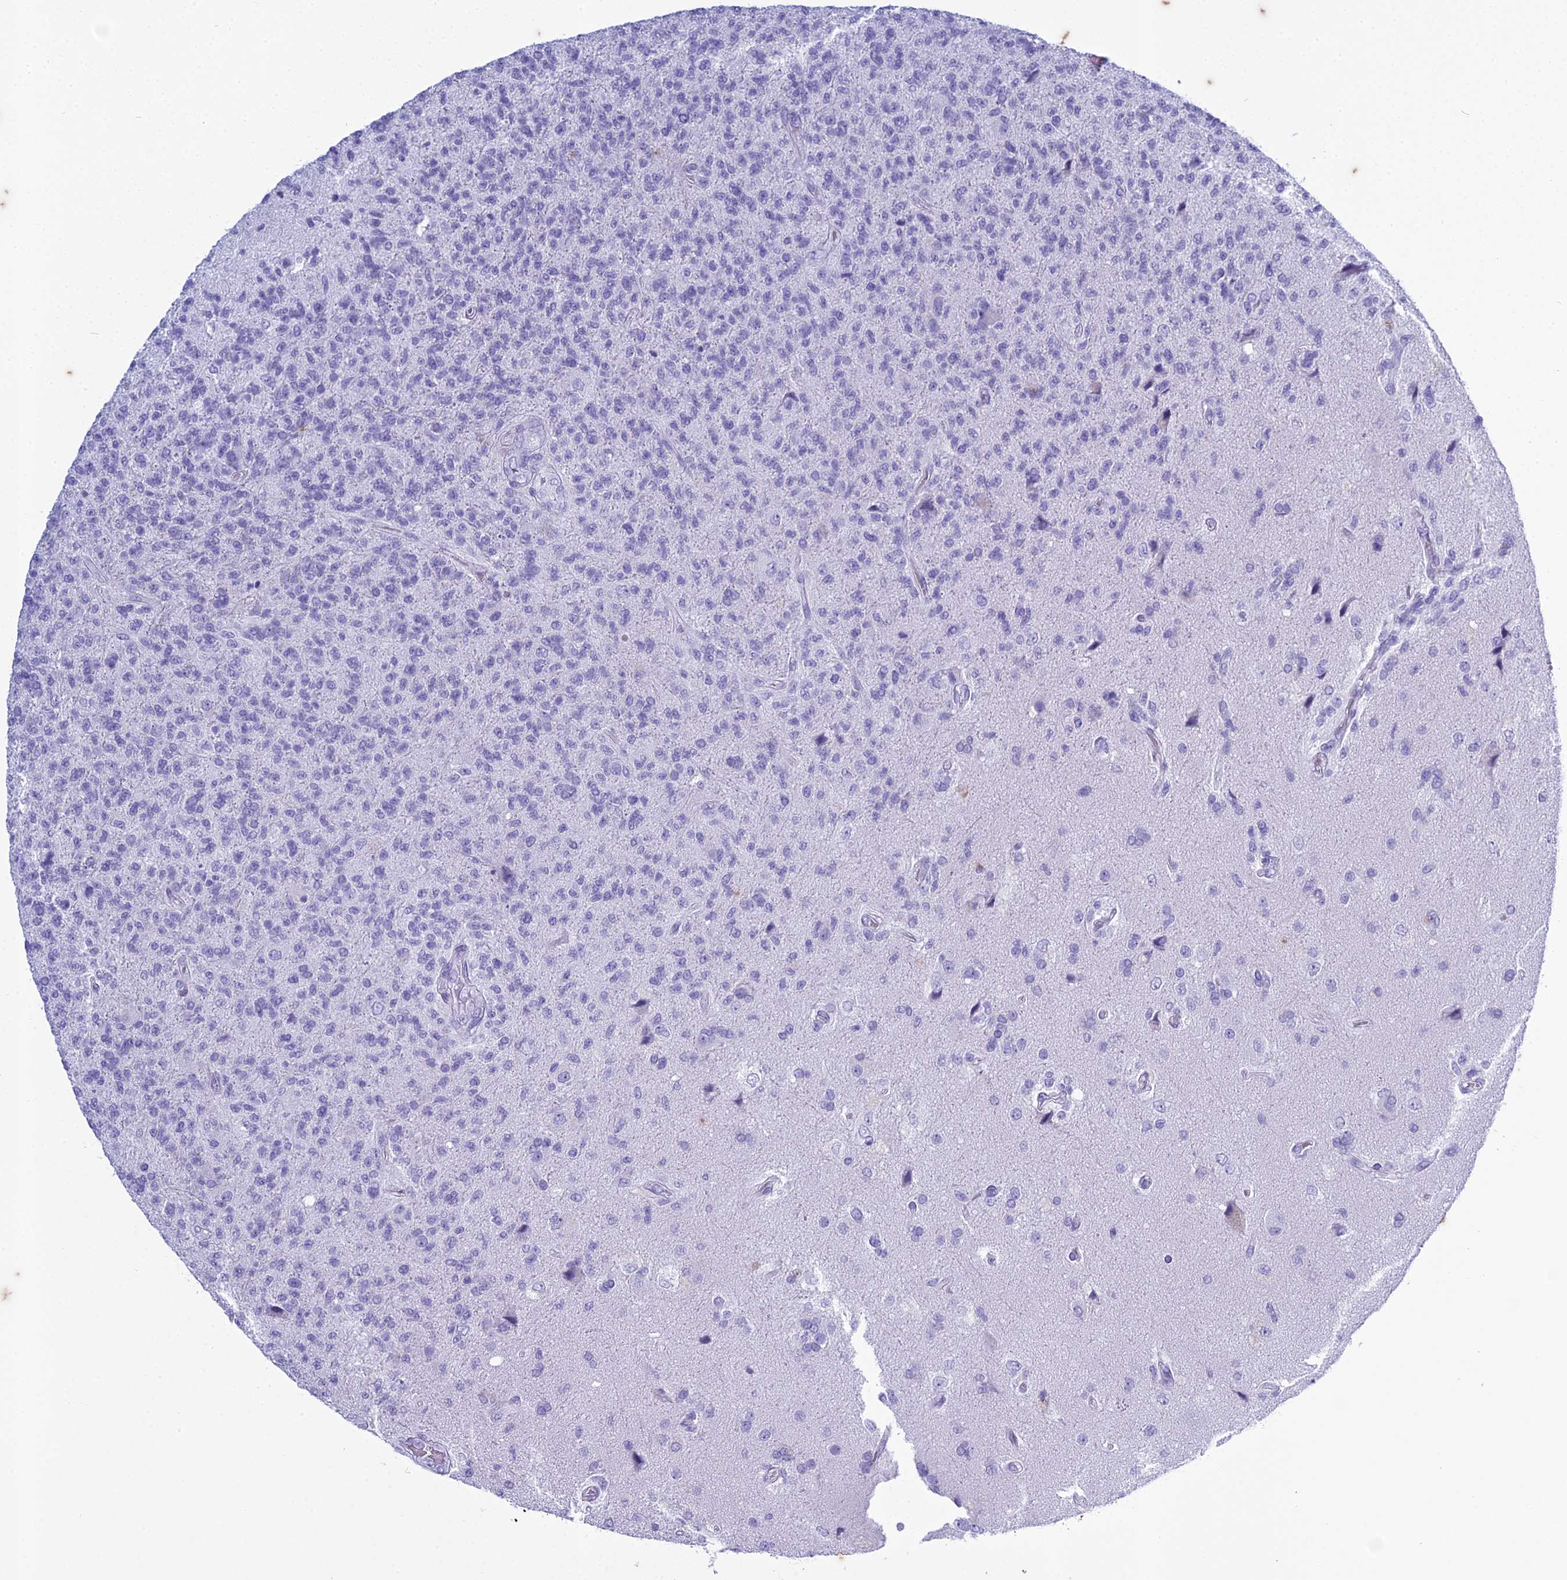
{"staining": {"intensity": "negative", "quantity": "none", "location": "none"}, "tissue": "glioma", "cell_type": "Tumor cells", "image_type": "cancer", "snomed": [{"axis": "morphology", "description": "Glioma, malignant, High grade"}, {"axis": "topography", "description": "Brain"}], "caption": "Immunohistochemistry of glioma reveals no expression in tumor cells.", "gene": "HMGB4", "patient": {"sex": "male", "age": 56}}